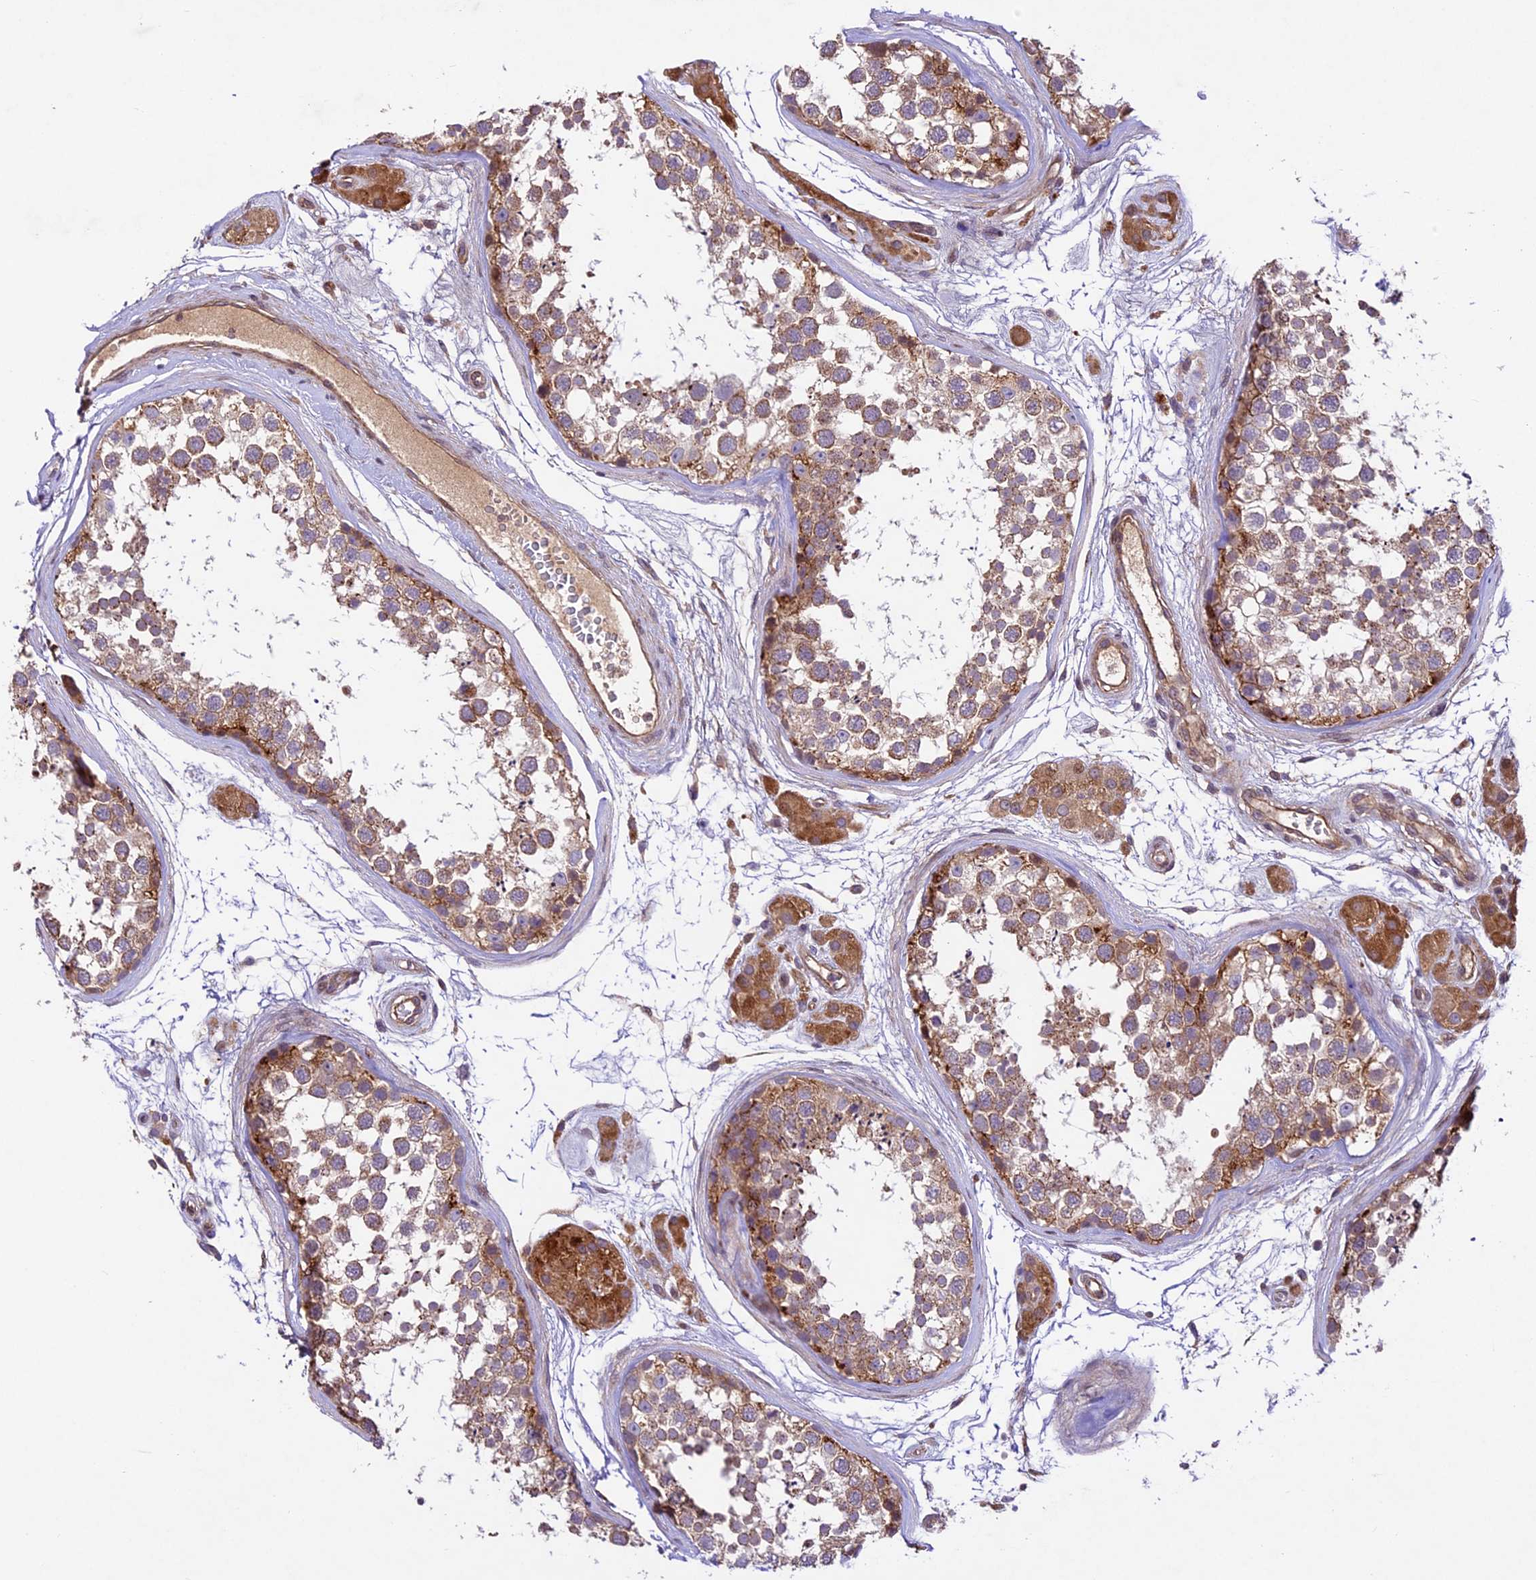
{"staining": {"intensity": "moderate", "quantity": ">75%", "location": "cytoplasmic/membranous"}, "tissue": "testis", "cell_type": "Cells in seminiferous ducts", "image_type": "normal", "snomed": [{"axis": "morphology", "description": "Normal tissue, NOS"}, {"axis": "topography", "description": "Testis"}], "caption": "Immunohistochemistry staining of unremarkable testis, which exhibits medium levels of moderate cytoplasmic/membranous expression in approximately >75% of cells in seminiferous ducts indicating moderate cytoplasmic/membranous protein expression. The staining was performed using DAB (brown) for protein detection and nuclei were counterstained in hematoxylin (blue).", "gene": "CCSER1", "patient": {"sex": "male", "age": 56}}